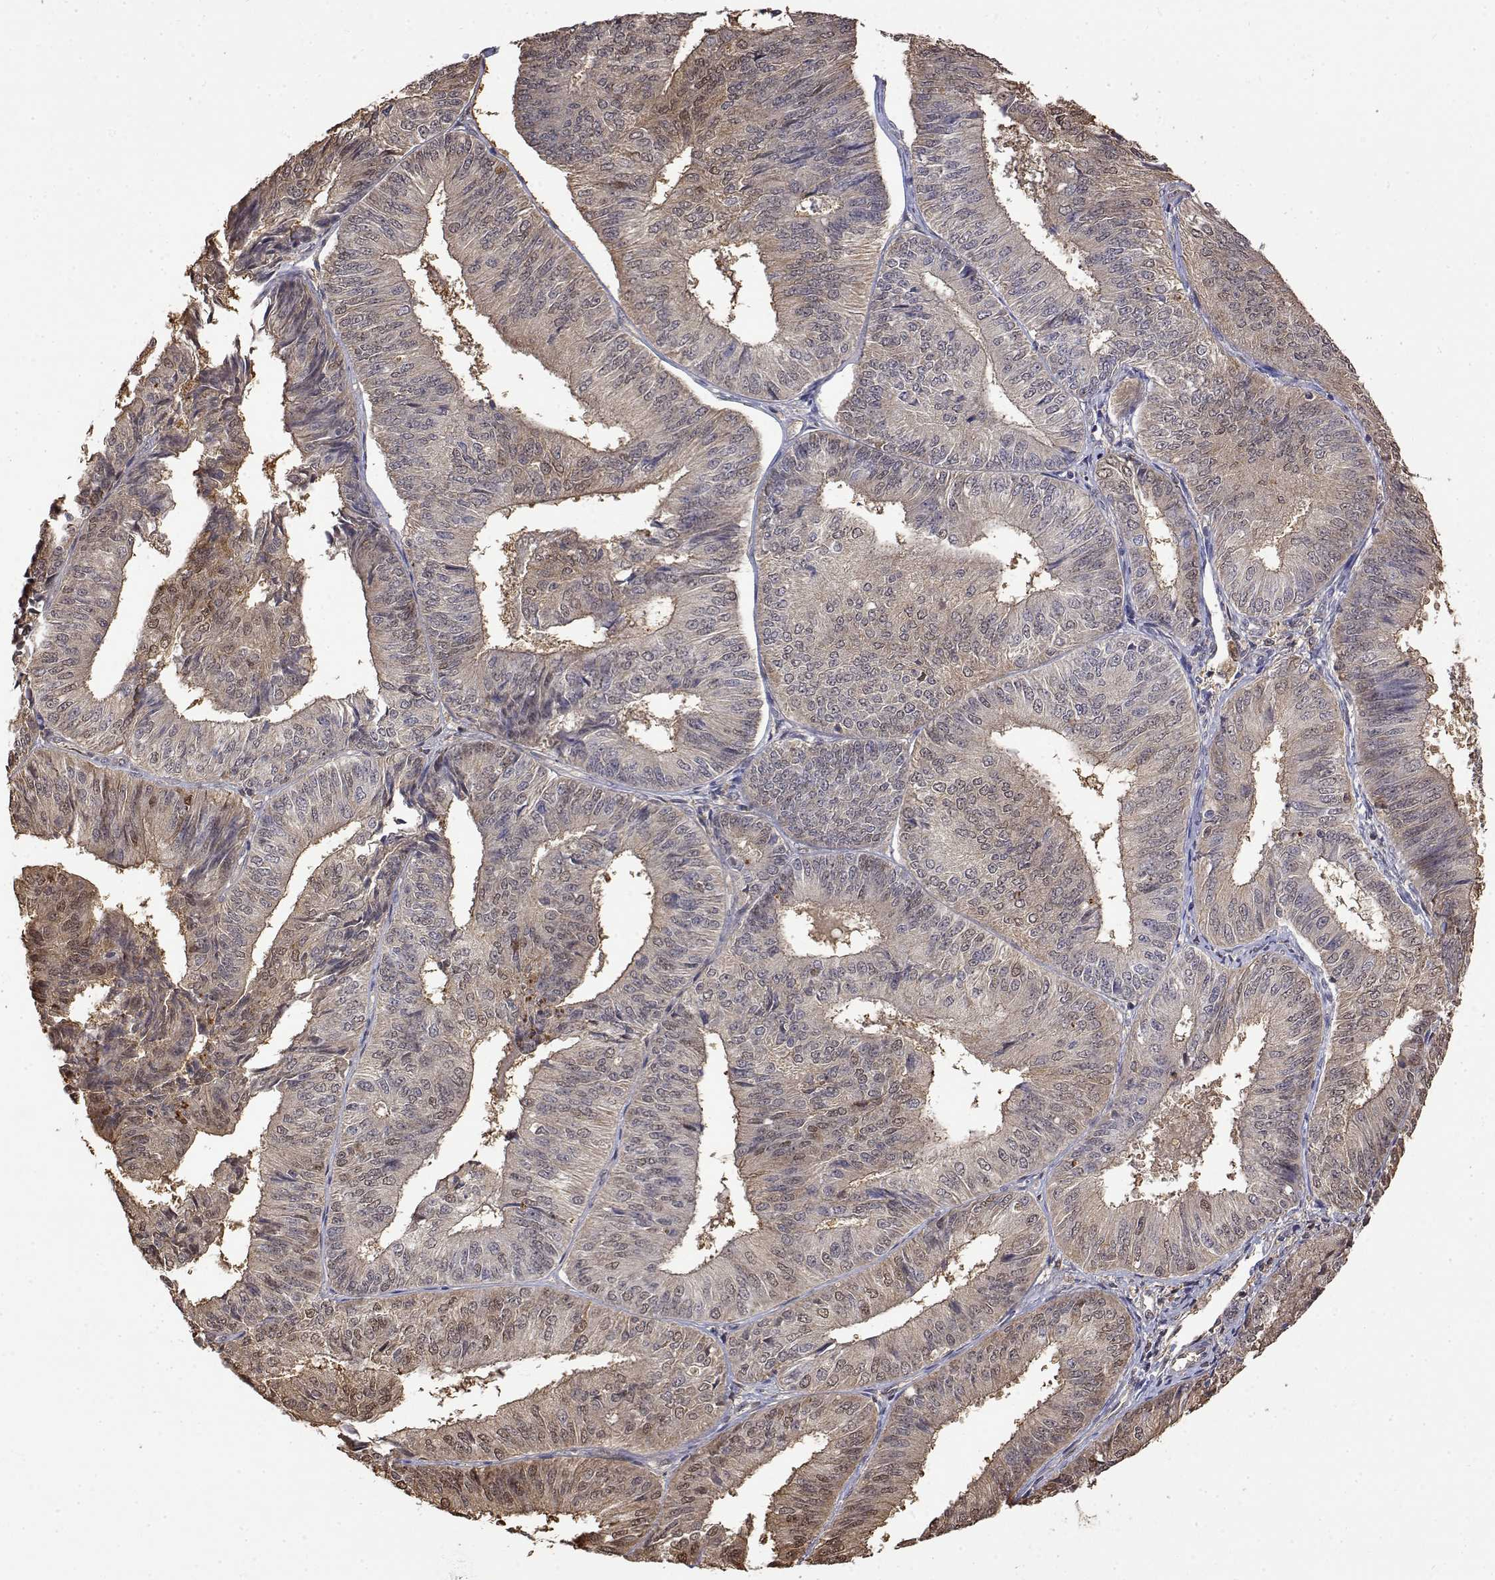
{"staining": {"intensity": "weak", "quantity": "<25%", "location": "nuclear"}, "tissue": "endometrial cancer", "cell_type": "Tumor cells", "image_type": "cancer", "snomed": [{"axis": "morphology", "description": "Adenocarcinoma, NOS"}, {"axis": "topography", "description": "Endometrium"}], "caption": "Human adenocarcinoma (endometrial) stained for a protein using immunohistochemistry demonstrates no expression in tumor cells.", "gene": "TPI1", "patient": {"sex": "female", "age": 58}}